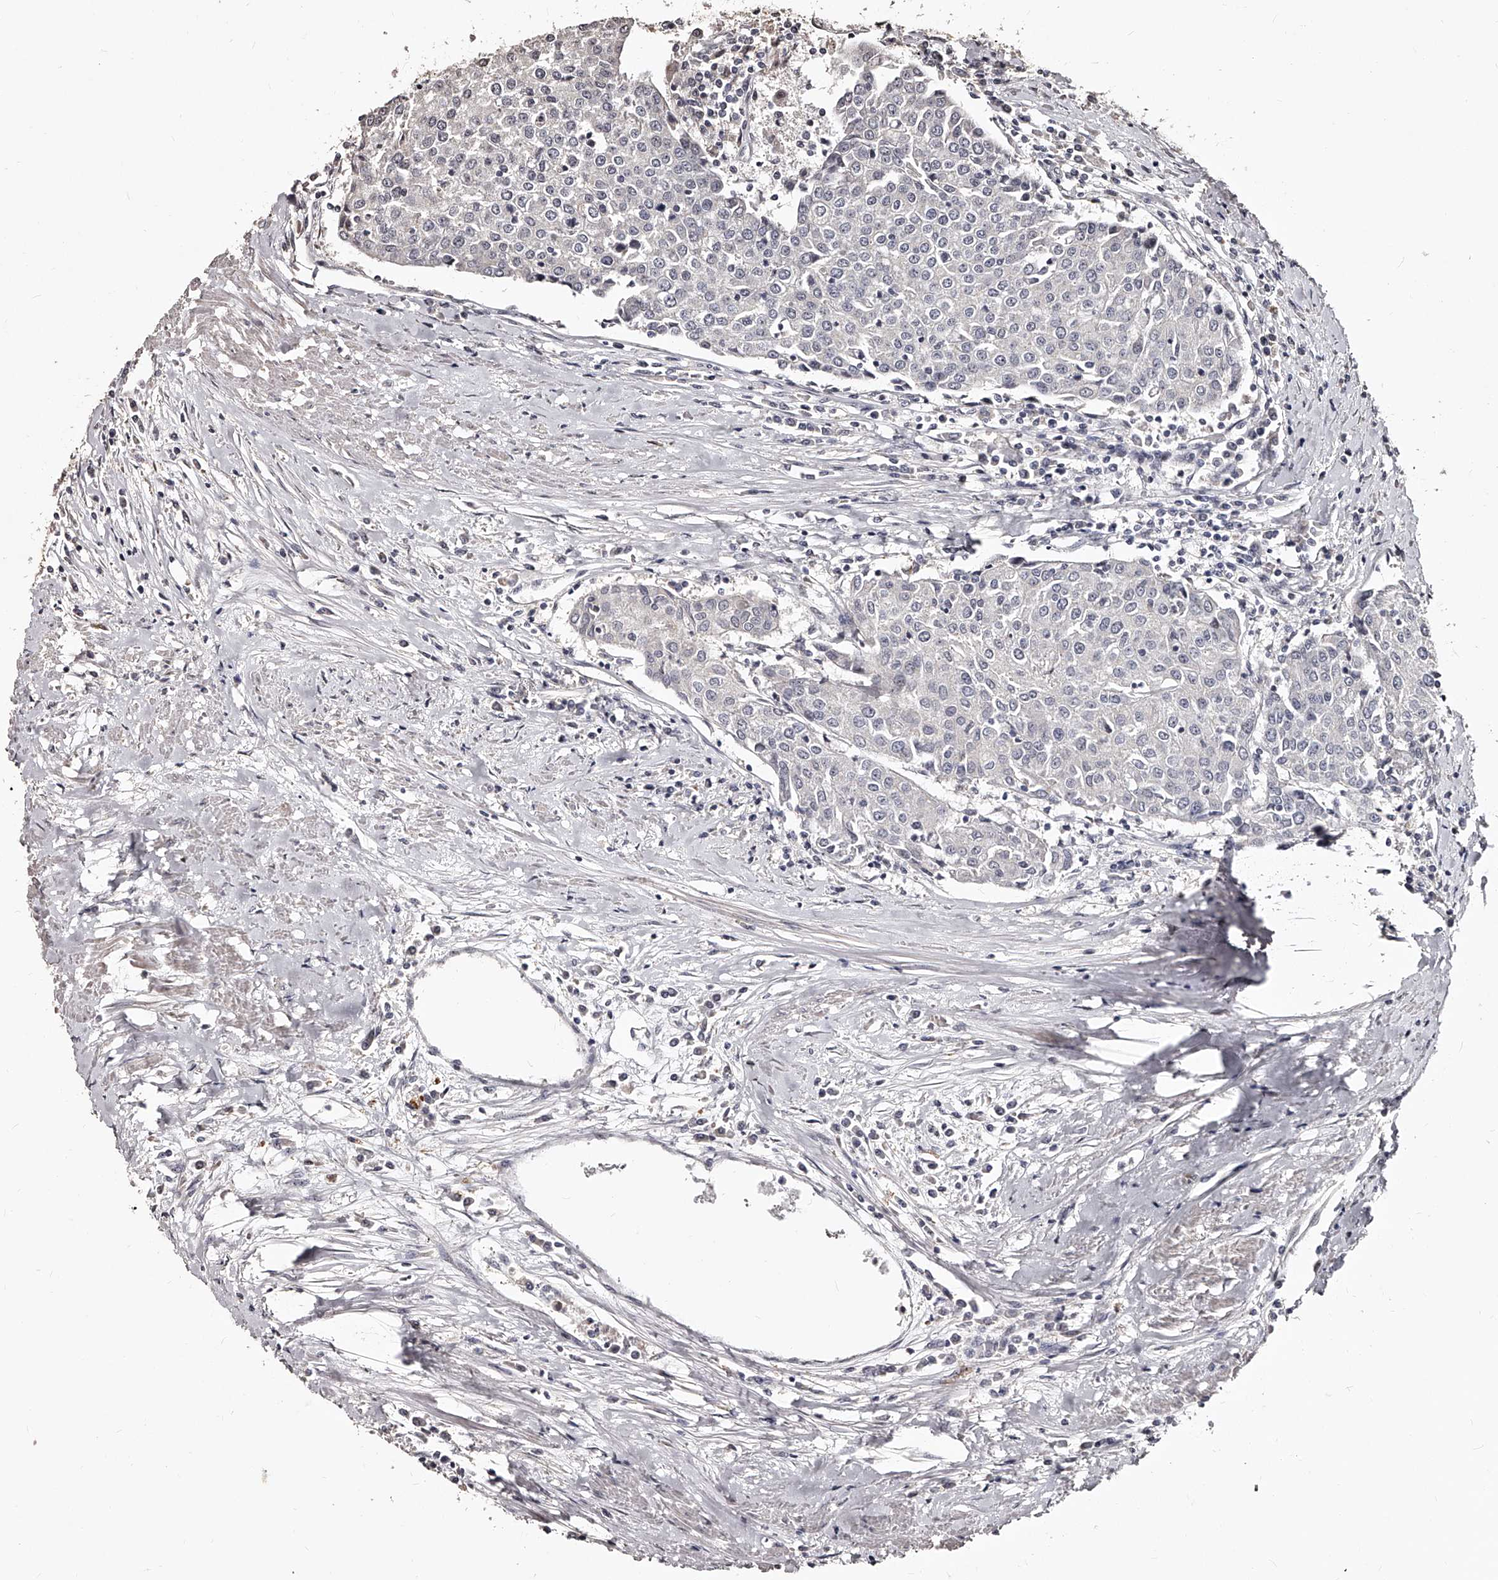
{"staining": {"intensity": "negative", "quantity": "none", "location": "none"}, "tissue": "urothelial cancer", "cell_type": "Tumor cells", "image_type": "cancer", "snomed": [{"axis": "morphology", "description": "Urothelial carcinoma, High grade"}, {"axis": "topography", "description": "Urinary bladder"}], "caption": "Immunohistochemical staining of high-grade urothelial carcinoma demonstrates no significant staining in tumor cells. The staining is performed using DAB (3,3'-diaminobenzidine) brown chromogen with nuclei counter-stained in using hematoxylin.", "gene": "TSHR", "patient": {"sex": "female", "age": 85}}